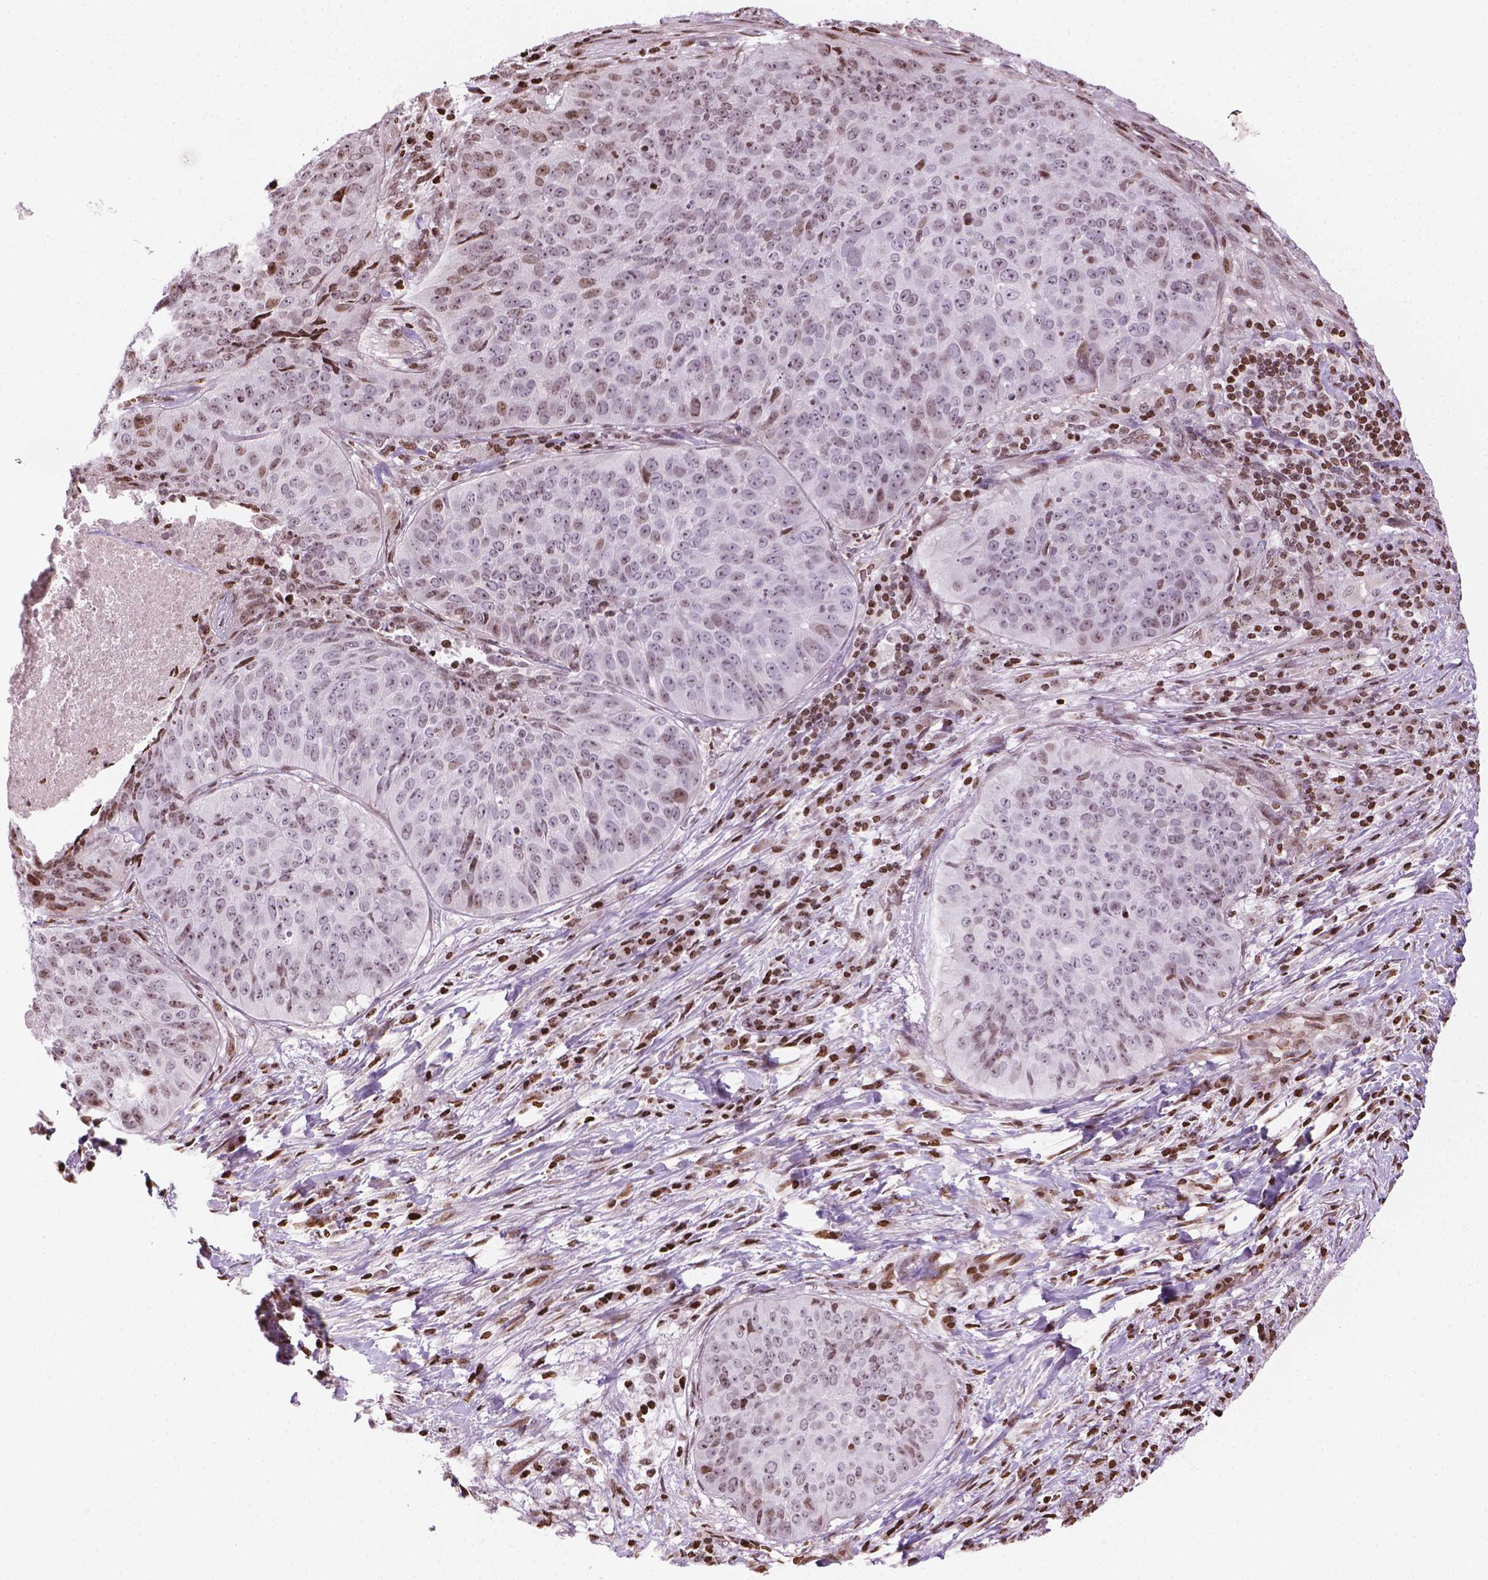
{"staining": {"intensity": "moderate", "quantity": "25%-75%", "location": "nuclear"}, "tissue": "lung cancer", "cell_type": "Tumor cells", "image_type": "cancer", "snomed": [{"axis": "morphology", "description": "Normal tissue, NOS"}, {"axis": "morphology", "description": "Squamous cell carcinoma, NOS"}, {"axis": "topography", "description": "Bronchus"}, {"axis": "topography", "description": "Lung"}], "caption": "A medium amount of moderate nuclear positivity is identified in about 25%-75% of tumor cells in lung cancer (squamous cell carcinoma) tissue. (IHC, brightfield microscopy, high magnification).", "gene": "PIP4K2A", "patient": {"sex": "male", "age": 64}}